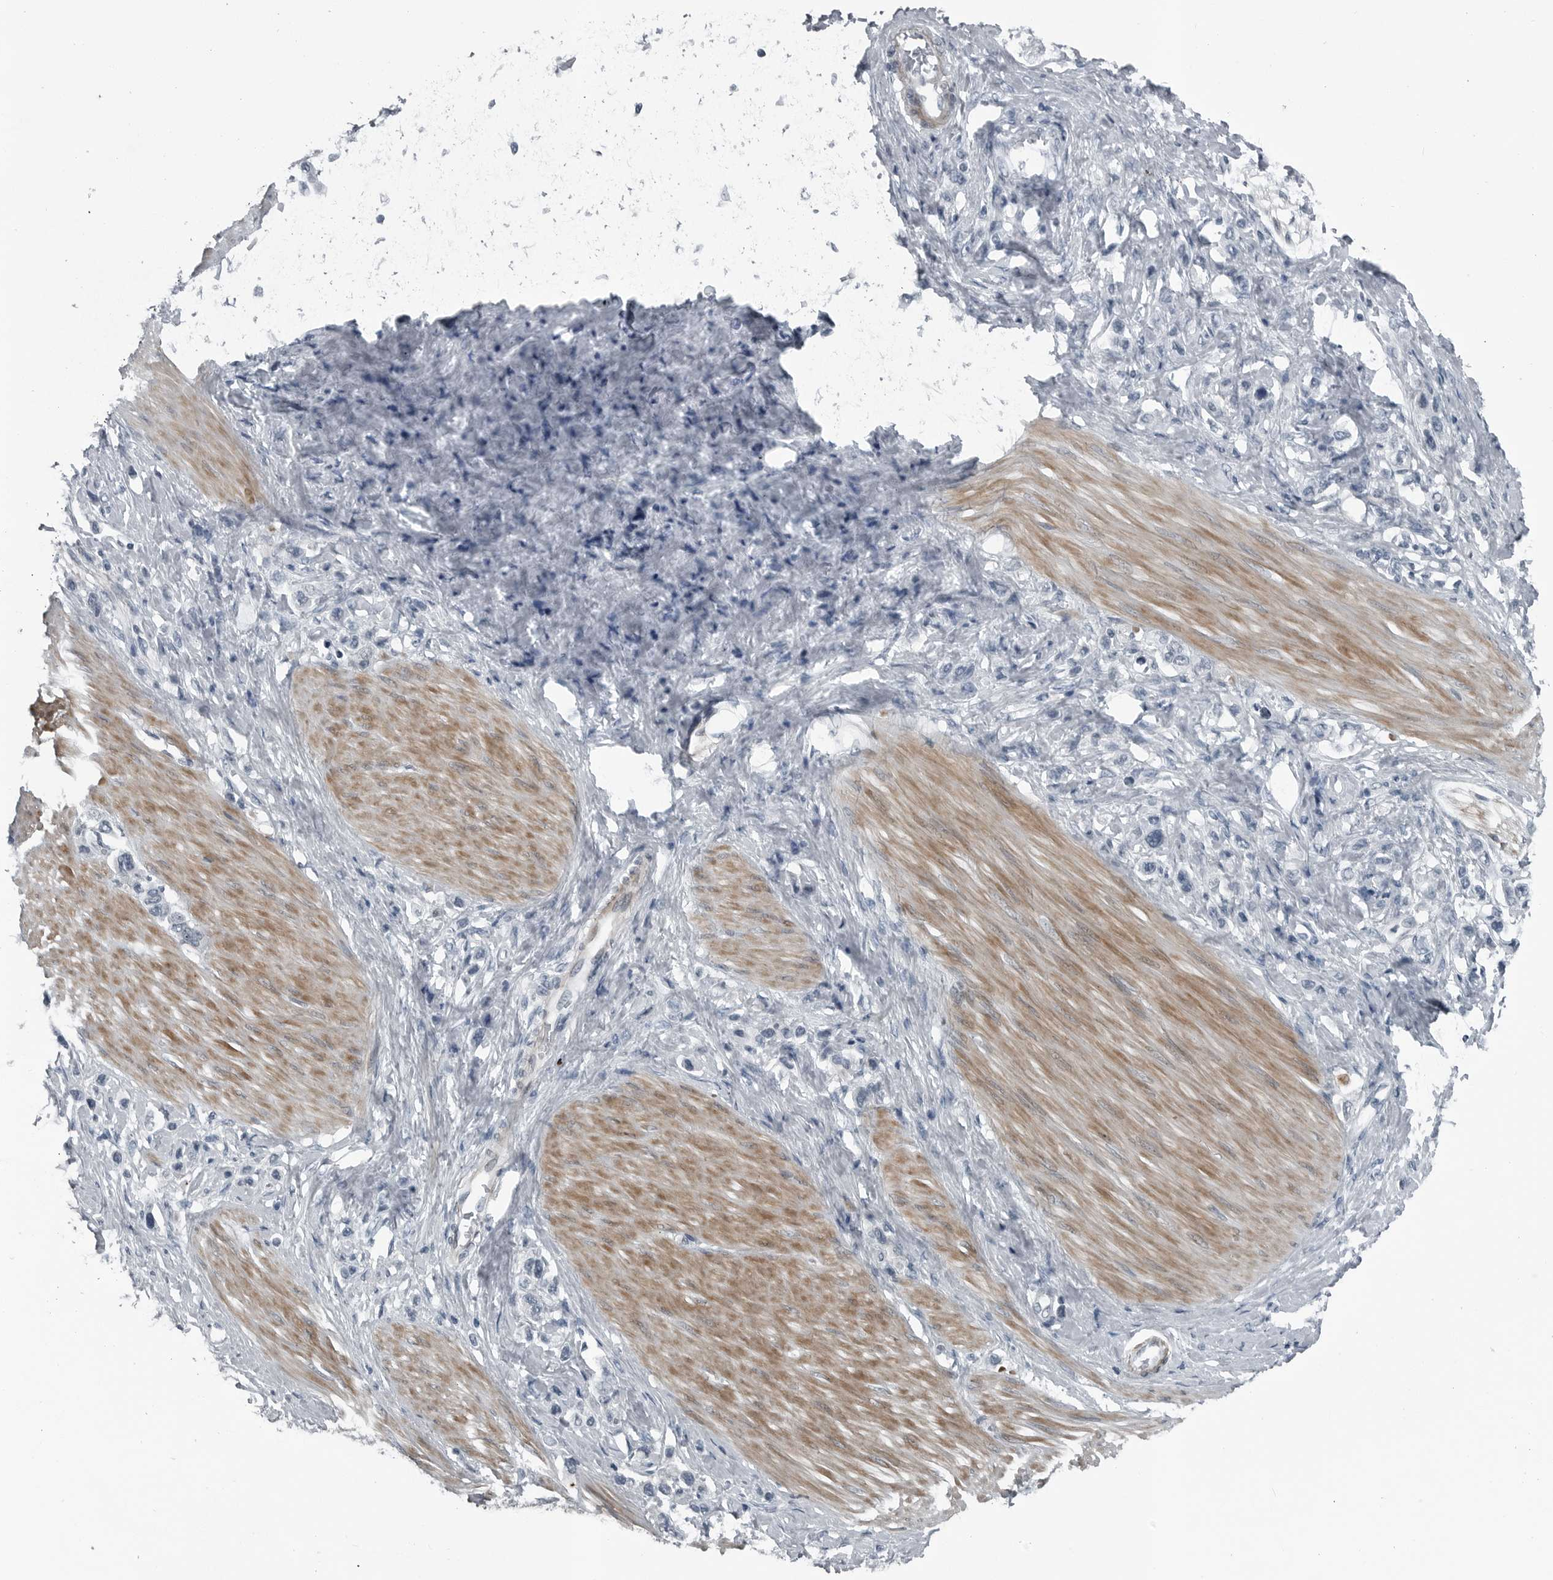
{"staining": {"intensity": "negative", "quantity": "none", "location": "none"}, "tissue": "stomach cancer", "cell_type": "Tumor cells", "image_type": "cancer", "snomed": [{"axis": "morphology", "description": "Adenocarcinoma, NOS"}, {"axis": "topography", "description": "Stomach"}], "caption": "High power microscopy histopathology image of an immunohistochemistry (IHC) micrograph of stomach adenocarcinoma, revealing no significant expression in tumor cells.", "gene": "DNAAF11", "patient": {"sex": "female", "age": 65}}